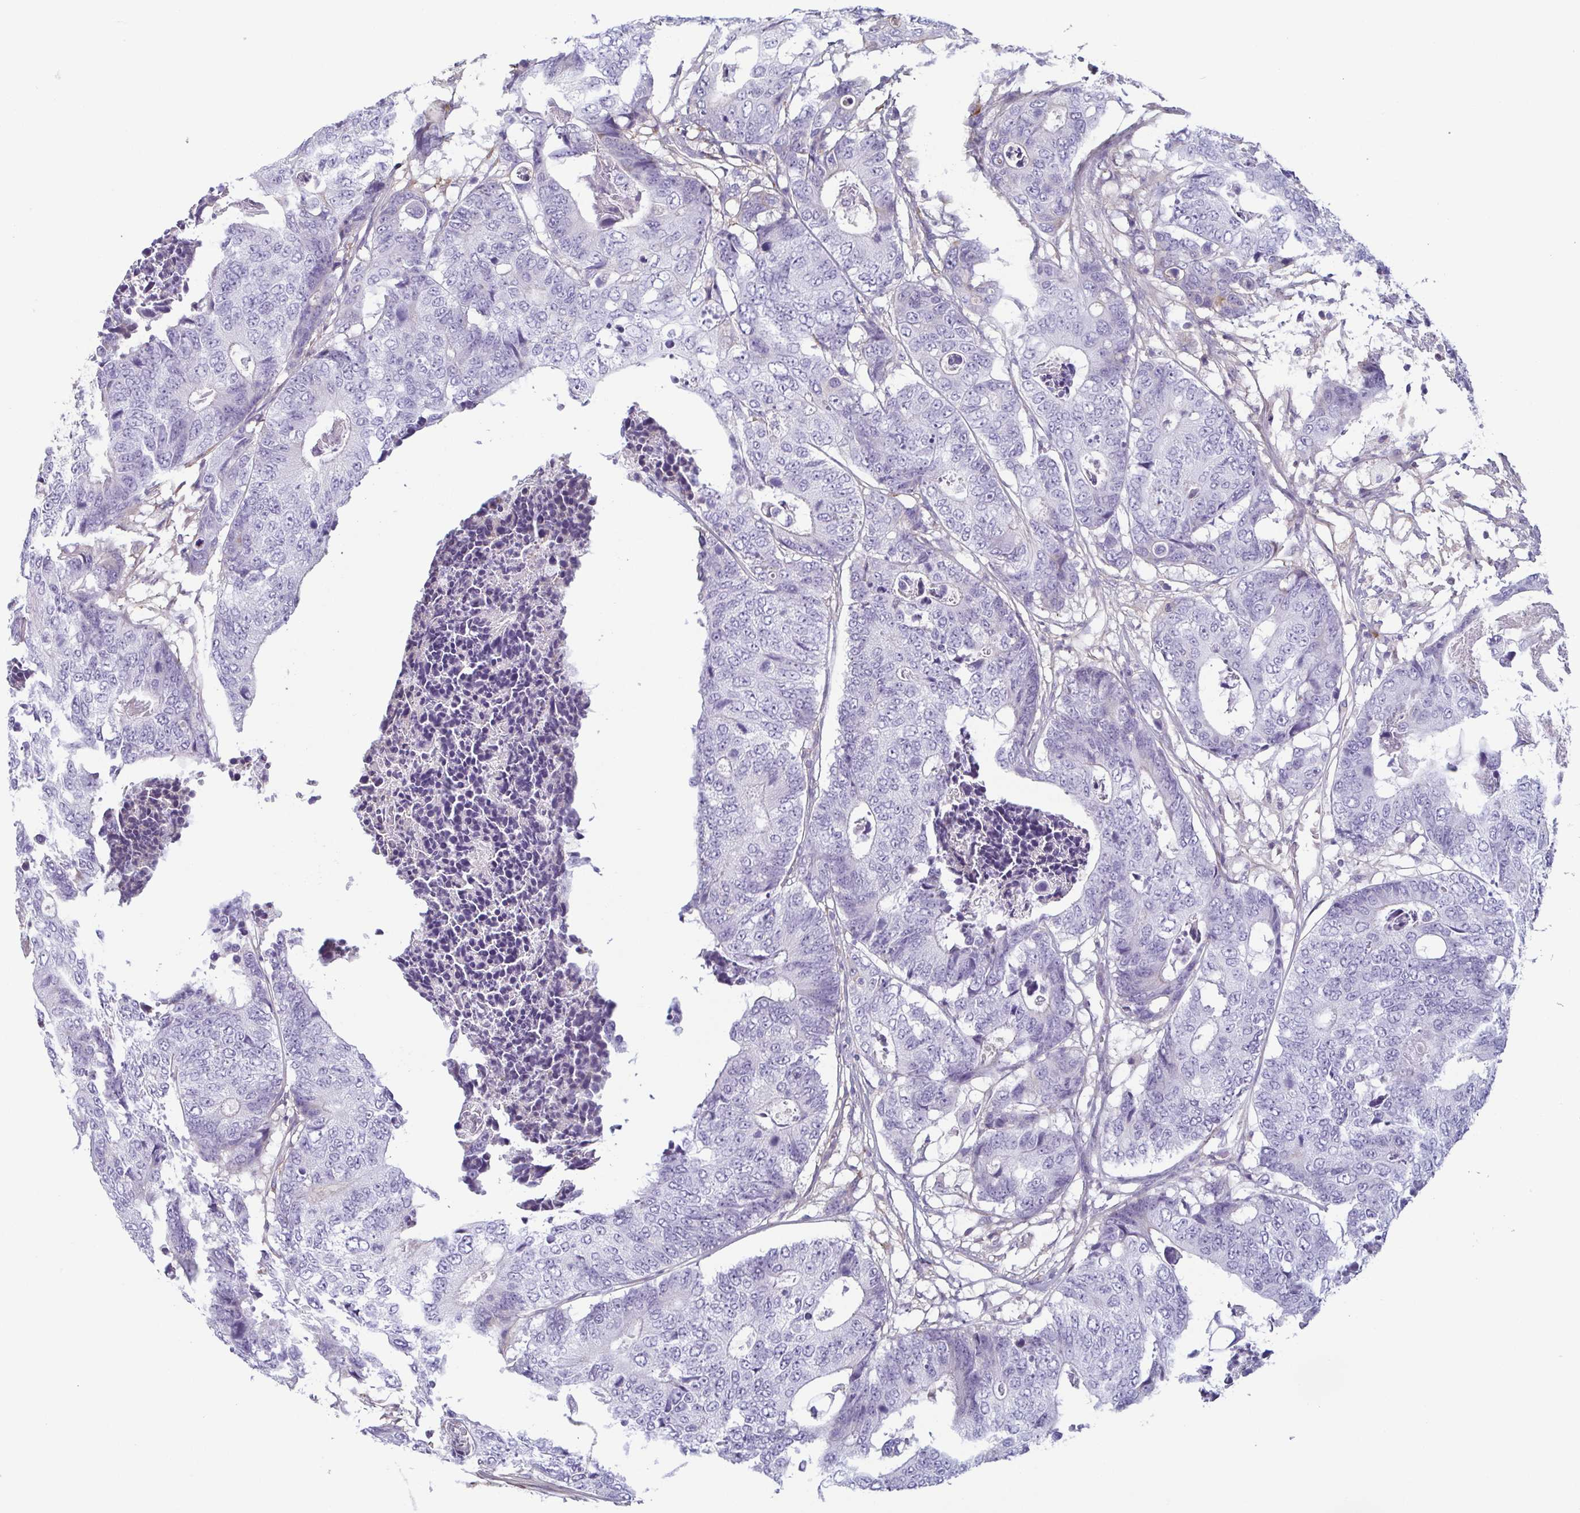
{"staining": {"intensity": "negative", "quantity": "none", "location": "none"}, "tissue": "colorectal cancer", "cell_type": "Tumor cells", "image_type": "cancer", "snomed": [{"axis": "morphology", "description": "Adenocarcinoma, NOS"}, {"axis": "topography", "description": "Colon"}], "caption": "IHC of human adenocarcinoma (colorectal) shows no expression in tumor cells.", "gene": "ECM1", "patient": {"sex": "female", "age": 48}}